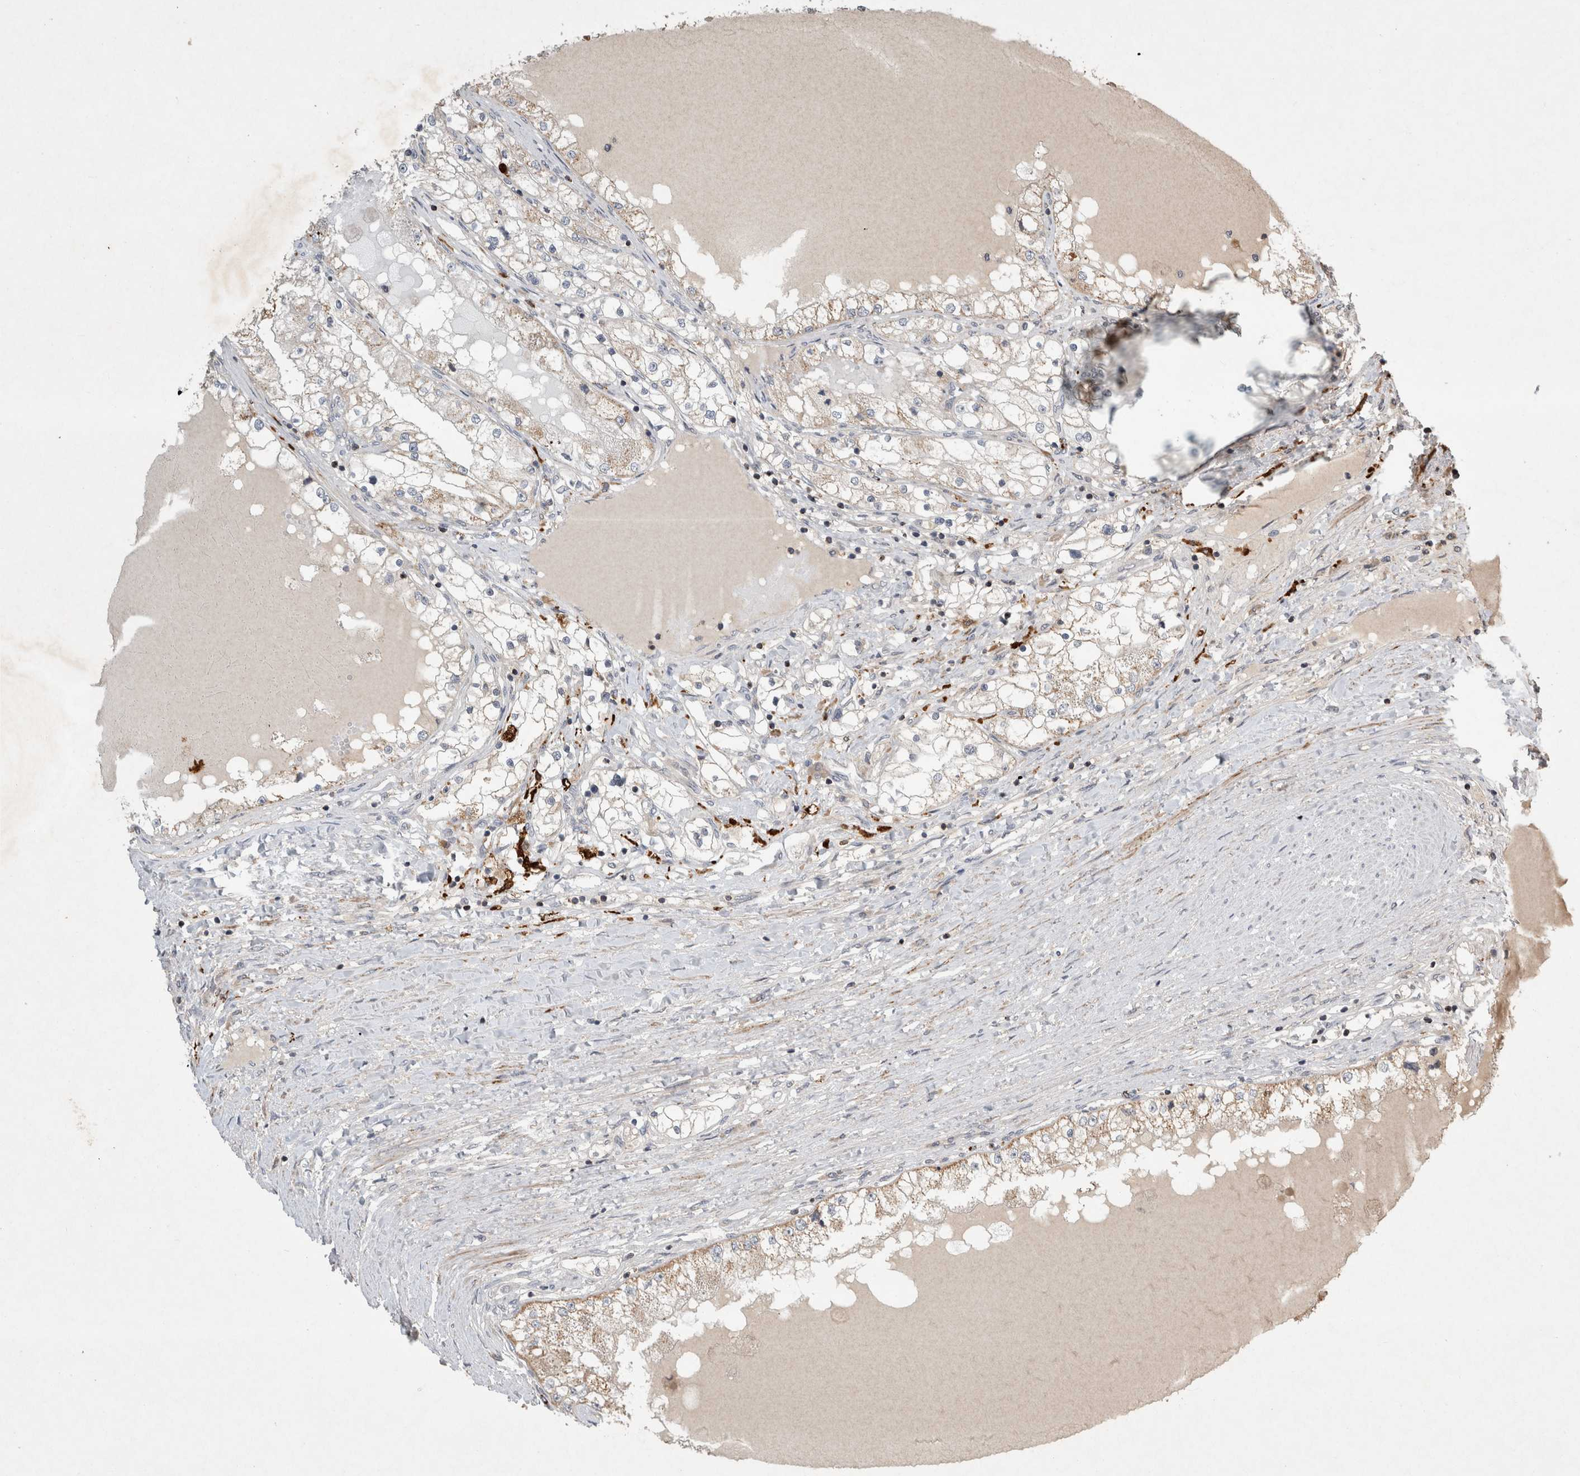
{"staining": {"intensity": "weak", "quantity": "25%-75%", "location": "cytoplasmic/membranous"}, "tissue": "renal cancer", "cell_type": "Tumor cells", "image_type": "cancer", "snomed": [{"axis": "morphology", "description": "Adenocarcinoma, NOS"}, {"axis": "topography", "description": "Kidney"}], "caption": "Immunohistochemistry (IHC) staining of renal adenocarcinoma, which shows low levels of weak cytoplasmic/membranous expression in about 25%-75% of tumor cells indicating weak cytoplasmic/membranous protein staining. The staining was performed using DAB (3,3'-diaminobenzidine) (brown) for protein detection and nuclei were counterstained in hematoxylin (blue).", "gene": "SERAC1", "patient": {"sex": "male", "age": 68}}